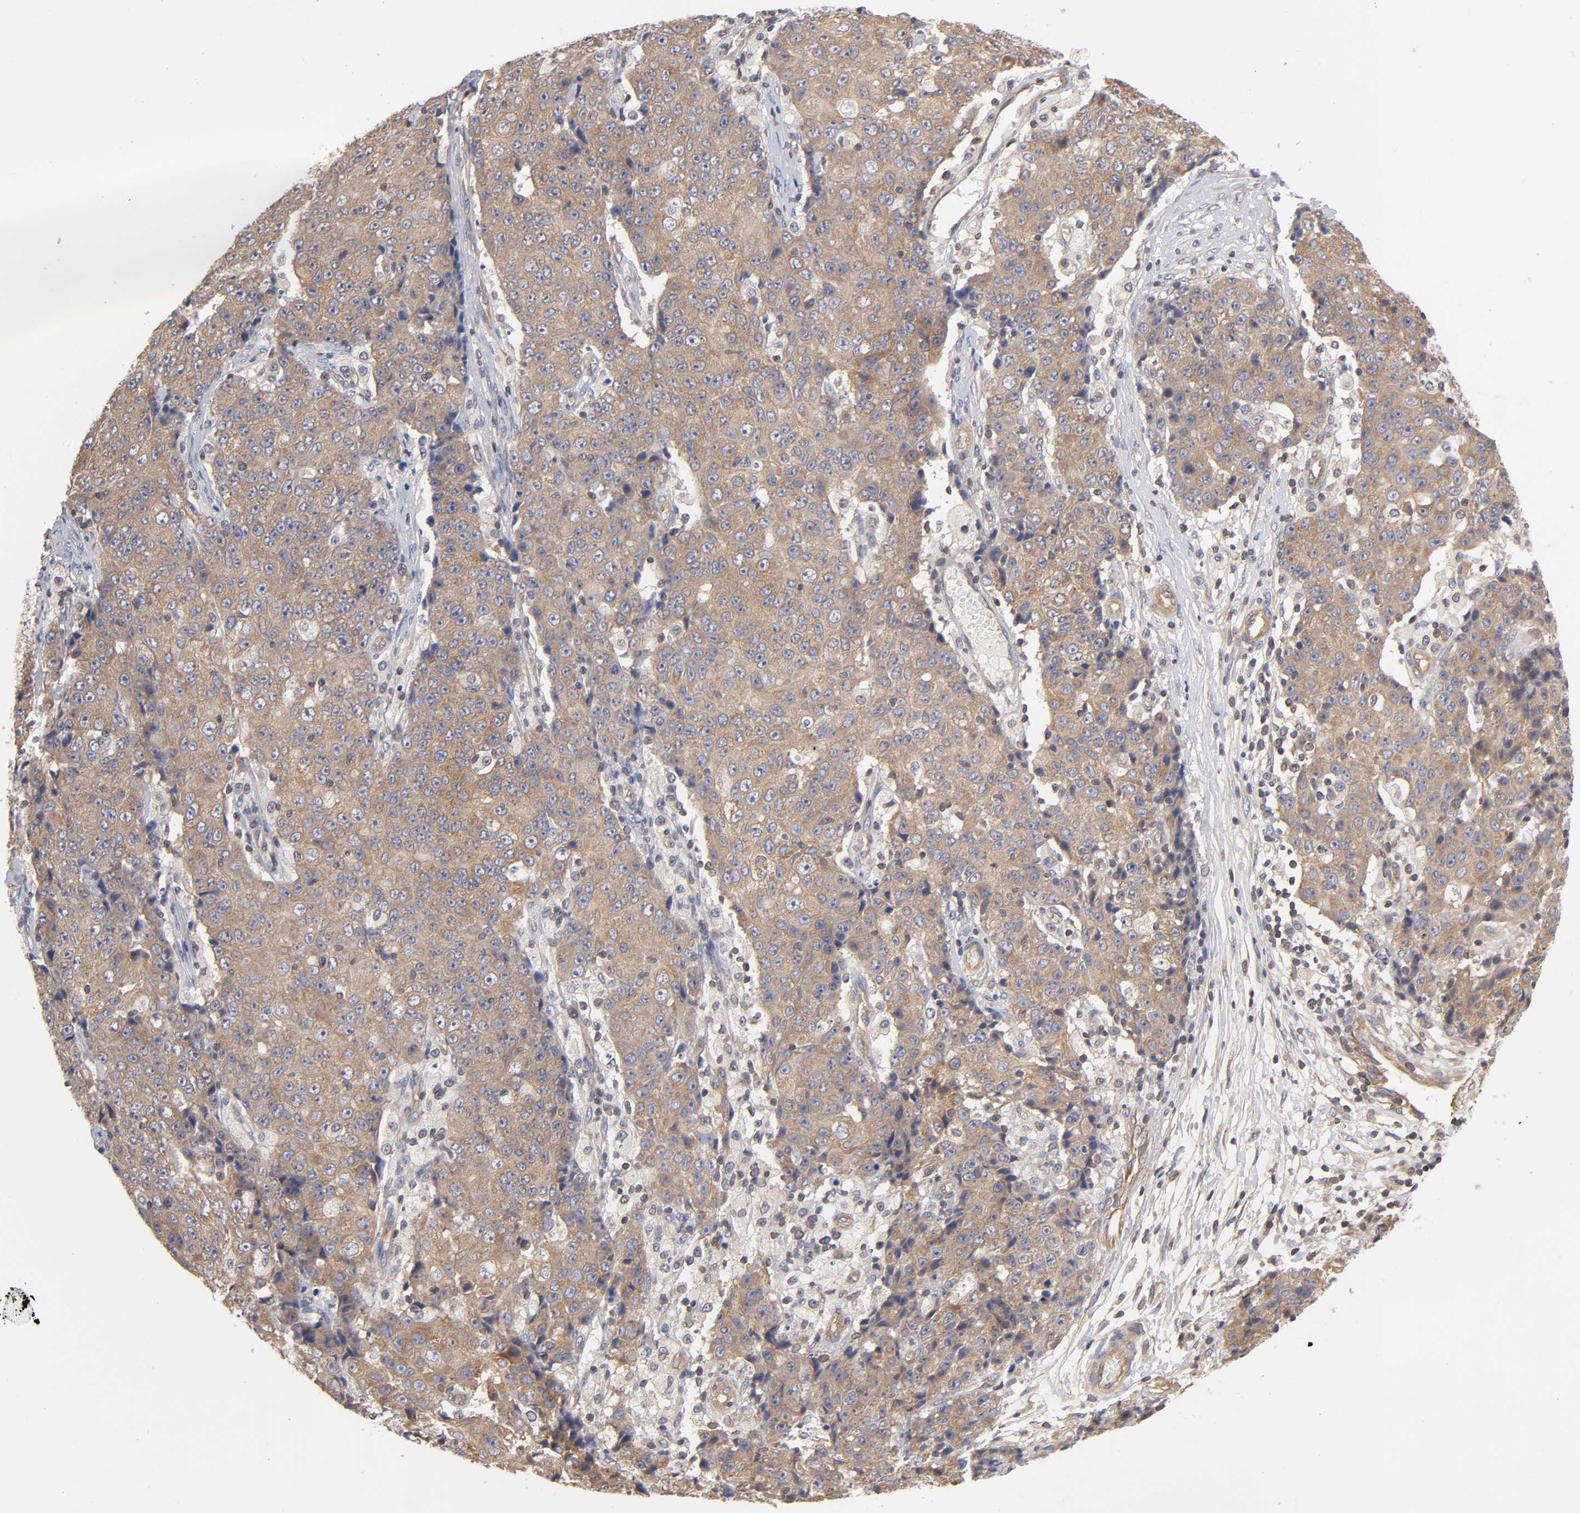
{"staining": {"intensity": "weak", "quantity": ">75%", "location": "cytoplasmic/membranous"}, "tissue": "ovarian cancer", "cell_type": "Tumor cells", "image_type": "cancer", "snomed": [{"axis": "morphology", "description": "Carcinoma, endometroid"}, {"axis": "topography", "description": "Ovary"}], "caption": "Ovarian cancer stained for a protein (brown) reveals weak cytoplasmic/membranous positive expression in about >75% of tumor cells.", "gene": "STRN3", "patient": {"sex": "female", "age": 42}}